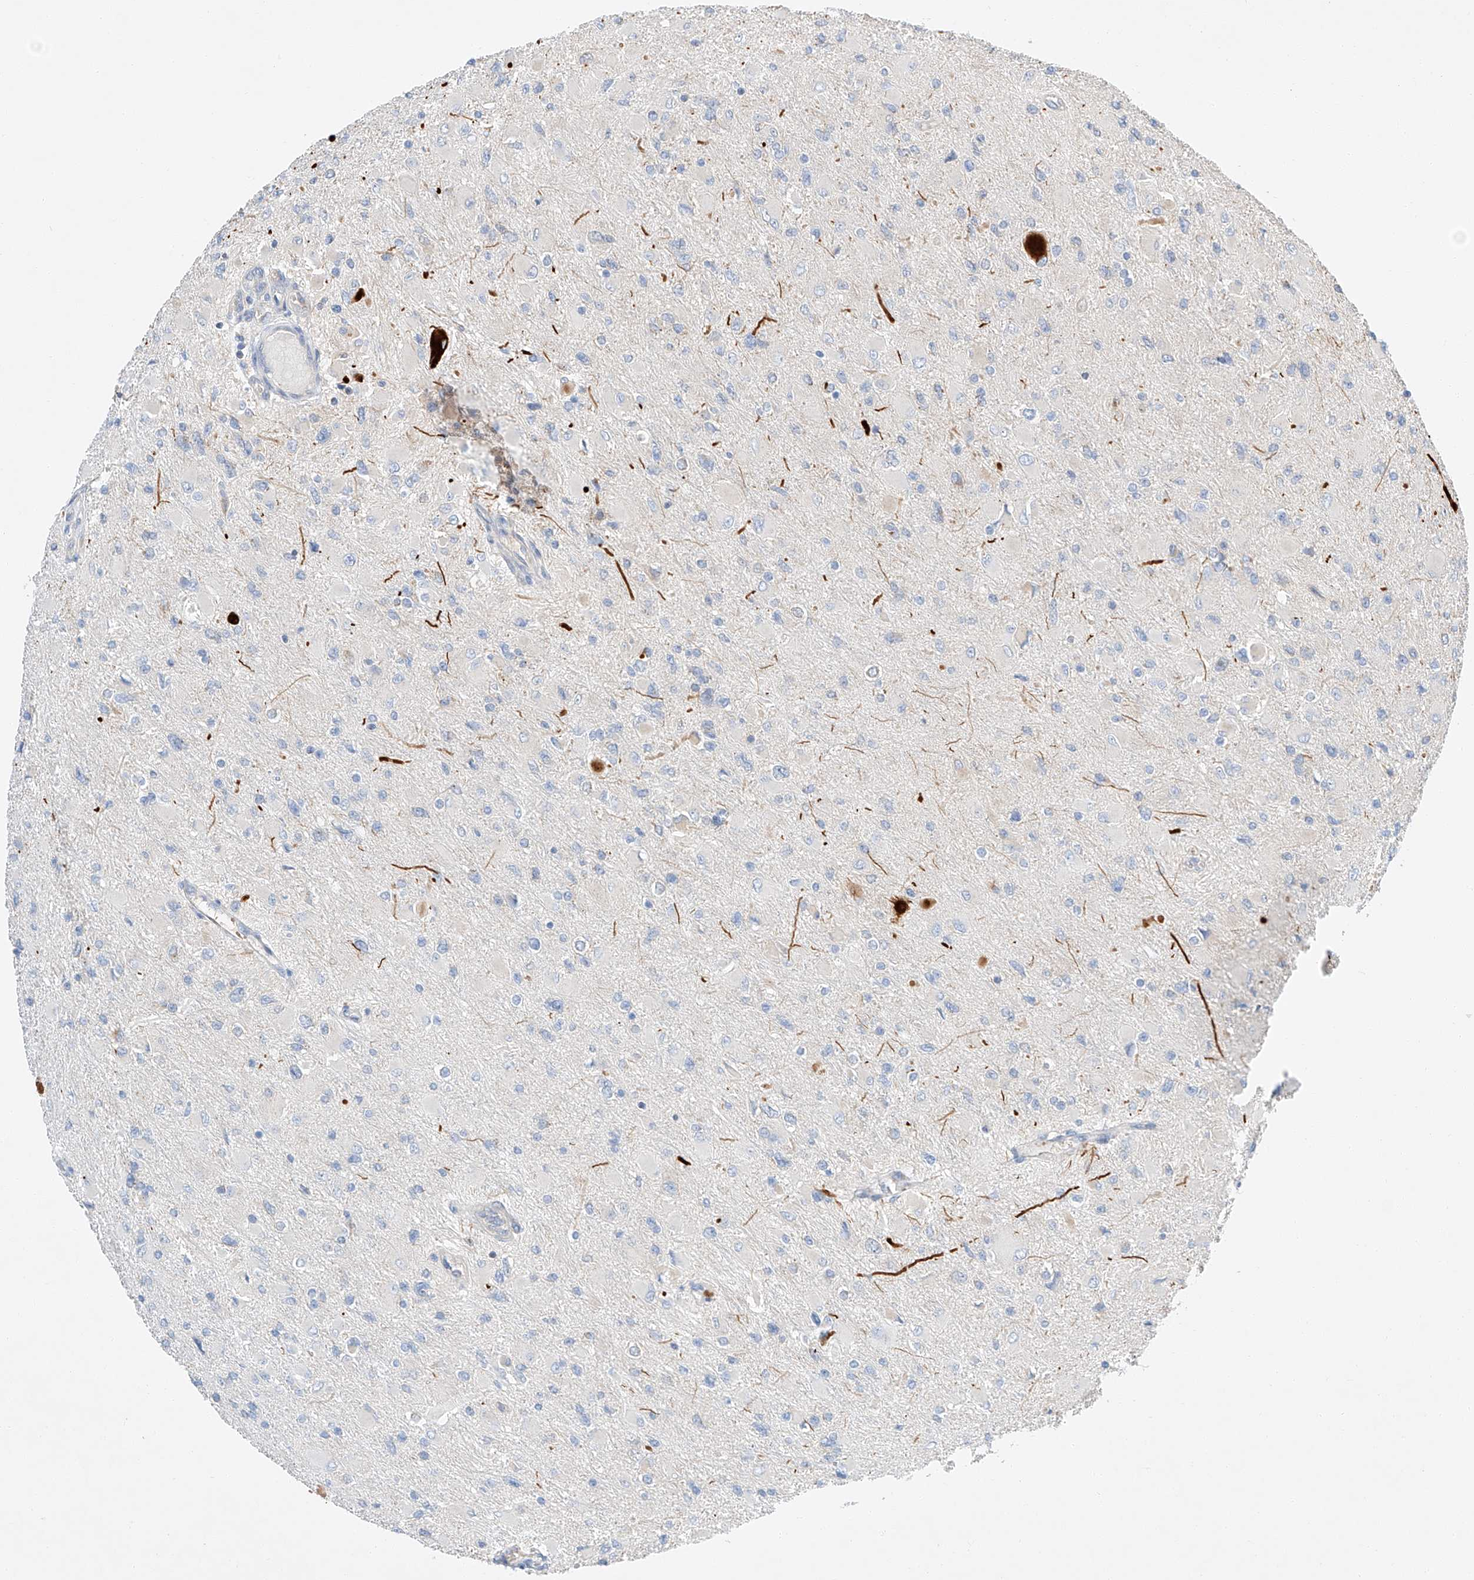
{"staining": {"intensity": "negative", "quantity": "none", "location": "none"}, "tissue": "glioma", "cell_type": "Tumor cells", "image_type": "cancer", "snomed": [{"axis": "morphology", "description": "Glioma, malignant, High grade"}, {"axis": "topography", "description": "Cerebral cortex"}], "caption": "IHC photomicrograph of human glioma stained for a protein (brown), which exhibits no expression in tumor cells. (Stains: DAB immunohistochemistry with hematoxylin counter stain, Microscopy: brightfield microscopy at high magnification).", "gene": "RUSC1", "patient": {"sex": "female", "age": 36}}